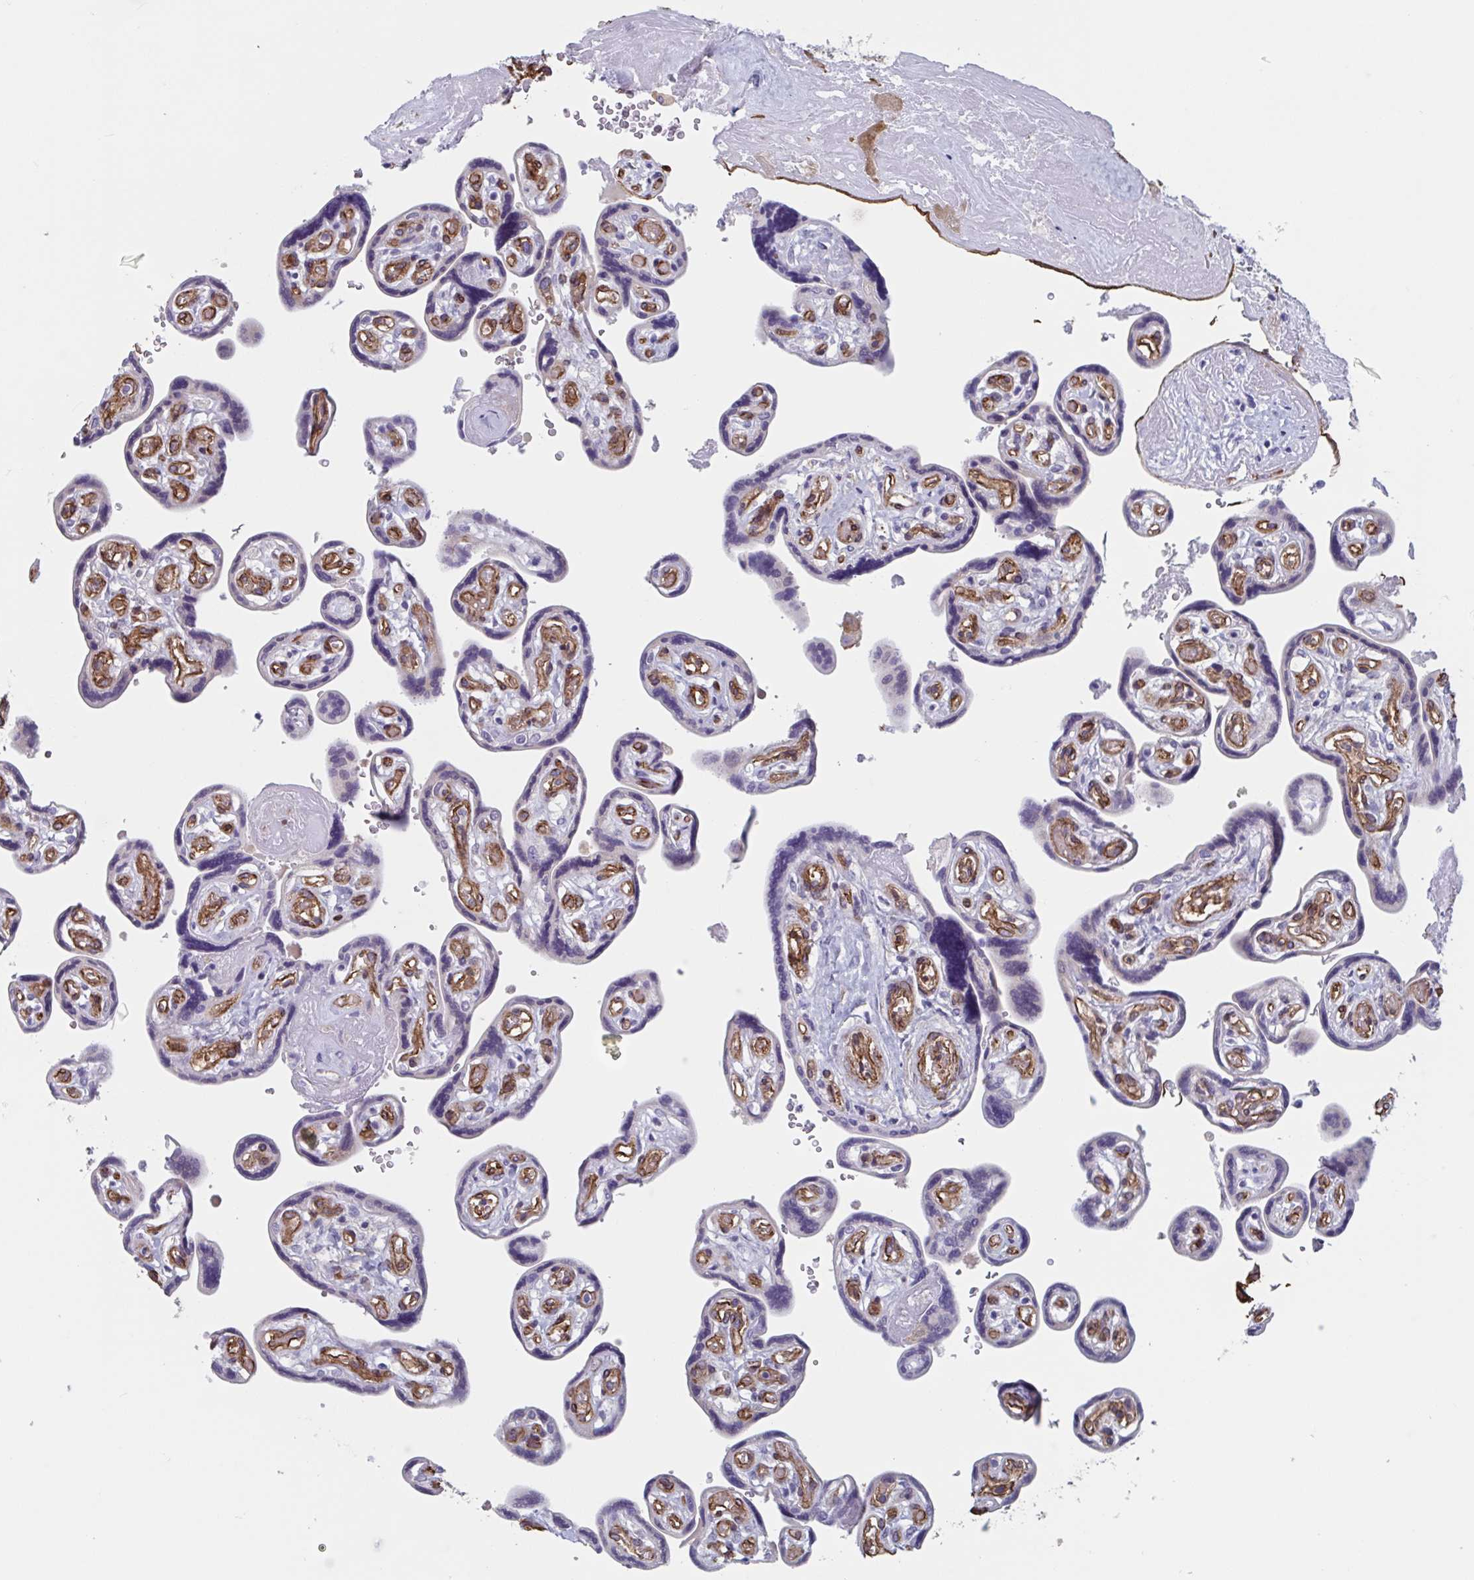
{"staining": {"intensity": "negative", "quantity": "none", "location": "none"}, "tissue": "placenta", "cell_type": "Trophoblastic cells", "image_type": "normal", "snomed": [{"axis": "morphology", "description": "Normal tissue, NOS"}, {"axis": "topography", "description": "Placenta"}], "caption": "Immunohistochemistry micrograph of unremarkable placenta: human placenta stained with DAB (3,3'-diaminobenzidine) demonstrates no significant protein positivity in trophoblastic cells. (Immunohistochemistry, brightfield microscopy, high magnification).", "gene": "CITED4", "patient": {"sex": "female", "age": 32}}